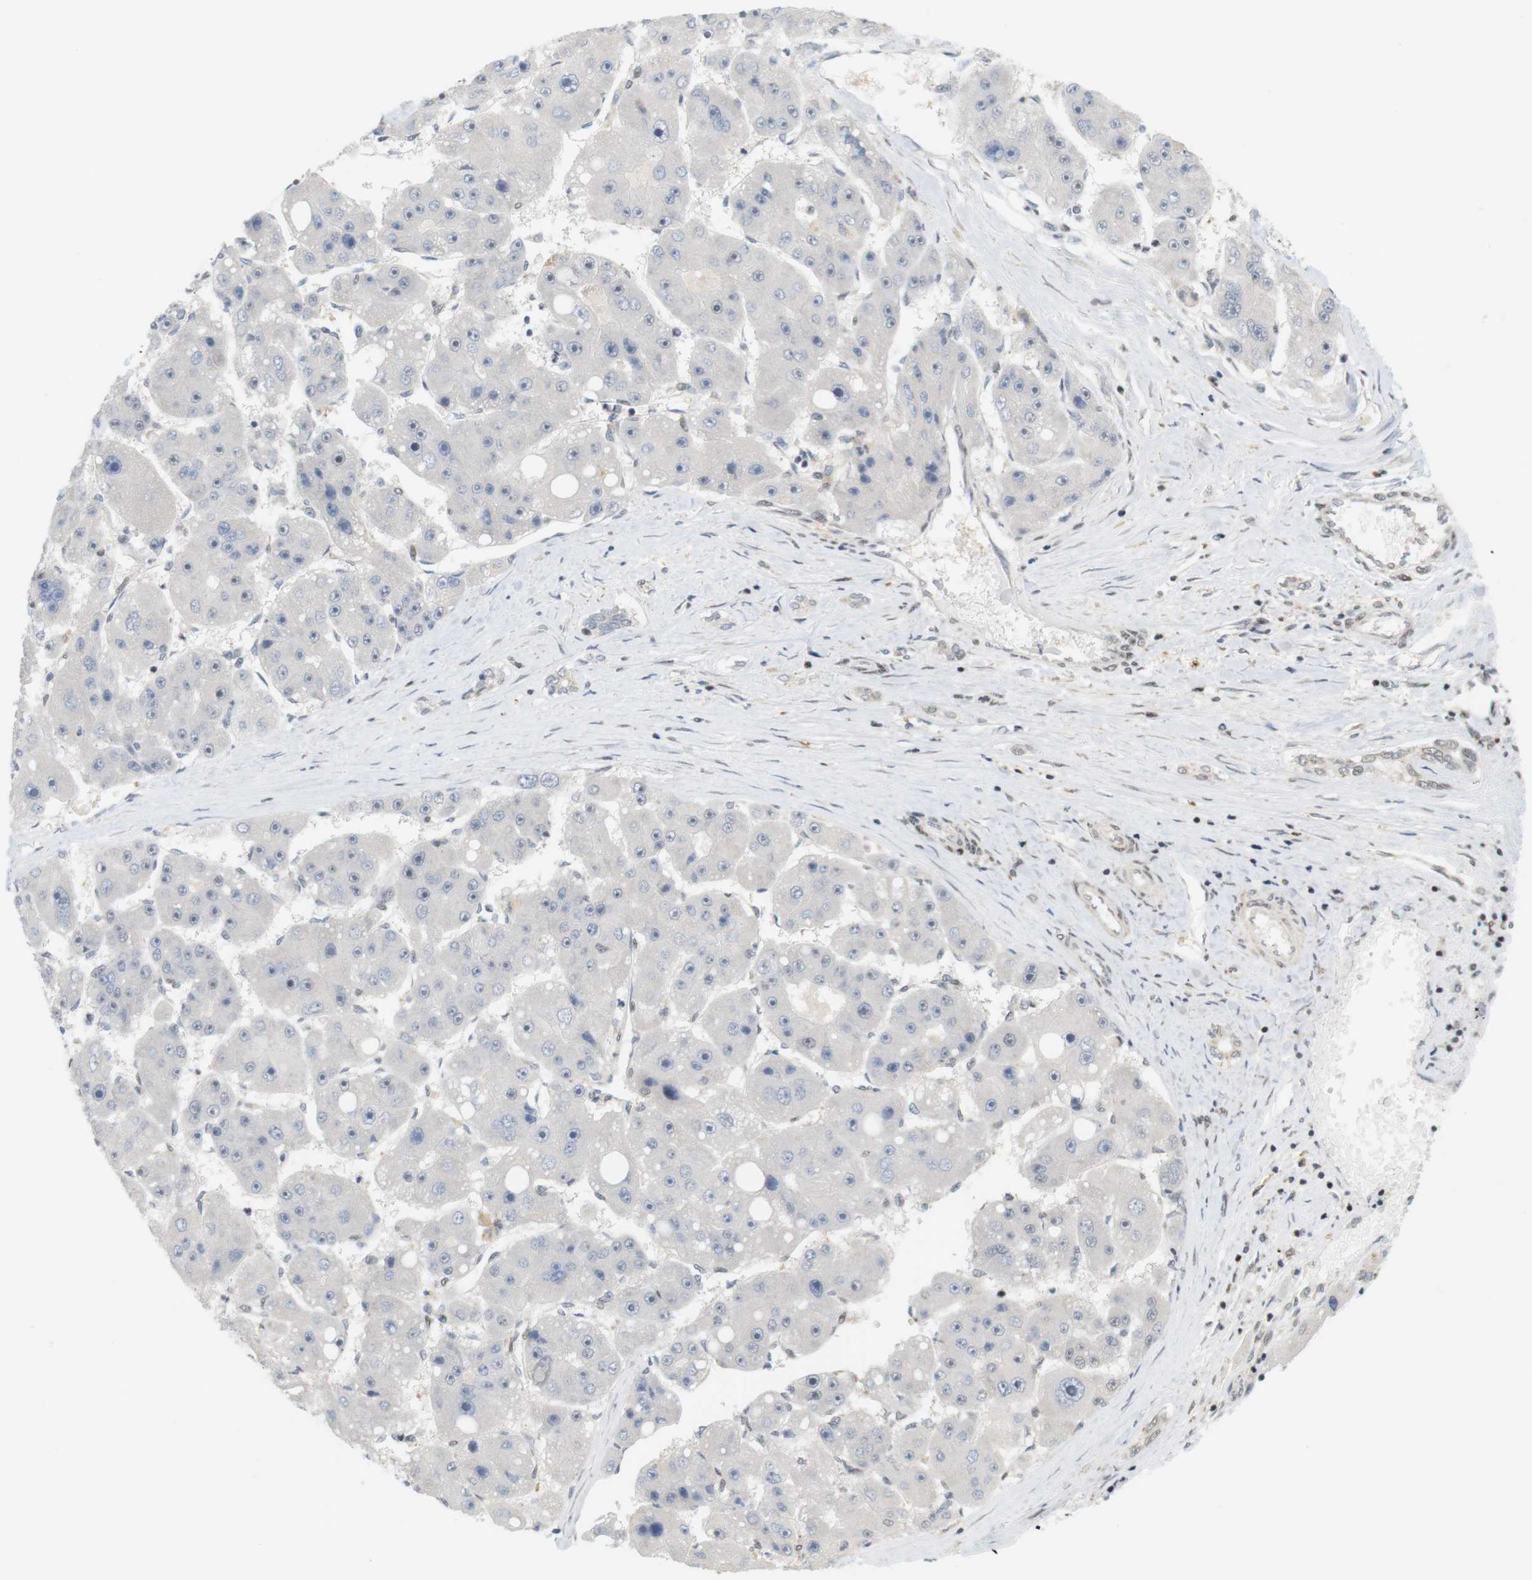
{"staining": {"intensity": "negative", "quantity": "none", "location": "none"}, "tissue": "liver cancer", "cell_type": "Tumor cells", "image_type": "cancer", "snomed": [{"axis": "morphology", "description": "Carcinoma, Hepatocellular, NOS"}, {"axis": "topography", "description": "Liver"}], "caption": "Tumor cells are negative for brown protein staining in liver cancer (hepatocellular carcinoma). (DAB immunohistochemistry (IHC) with hematoxylin counter stain).", "gene": "BRD4", "patient": {"sex": "female", "age": 61}}